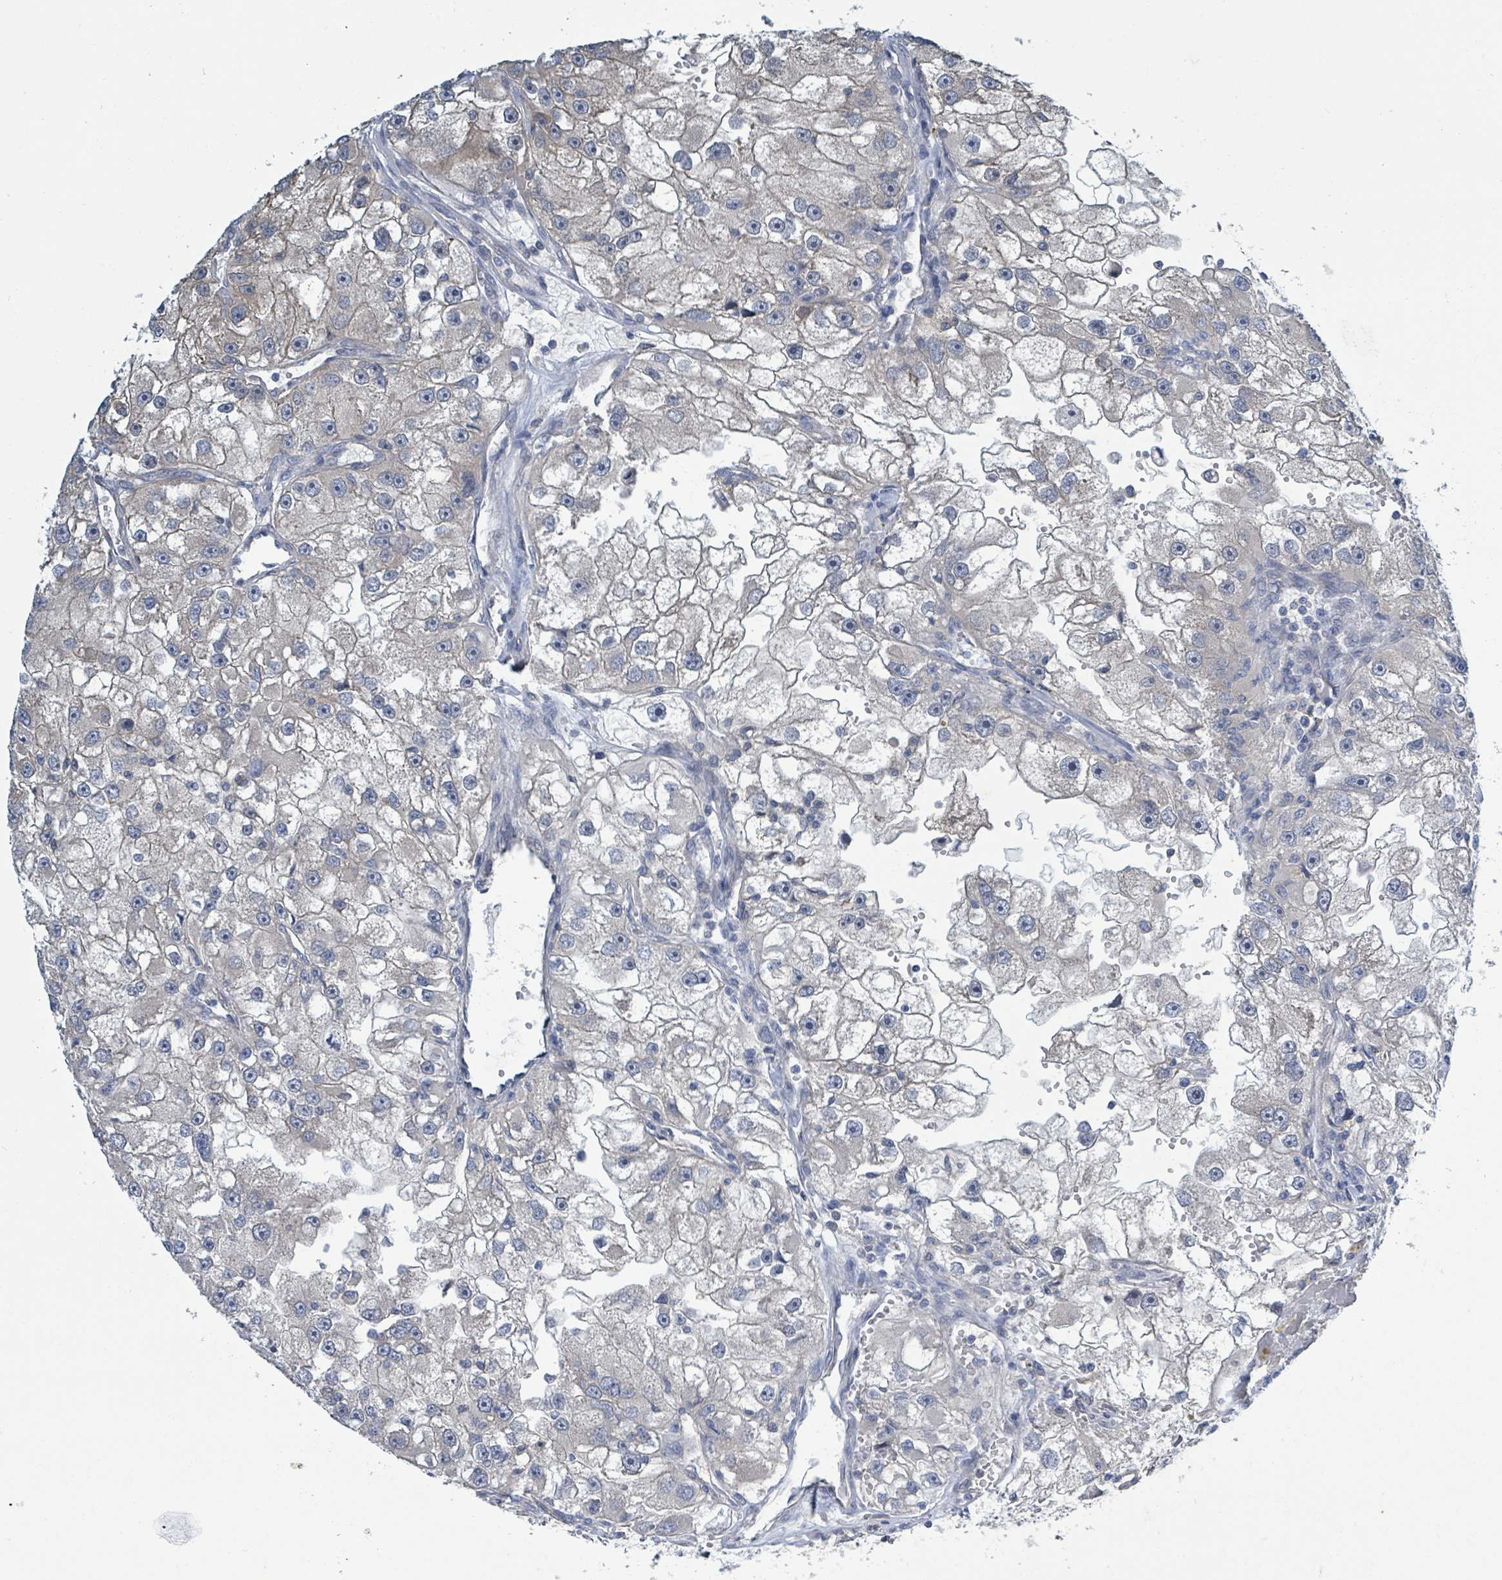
{"staining": {"intensity": "negative", "quantity": "none", "location": "none"}, "tissue": "renal cancer", "cell_type": "Tumor cells", "image_type": "cancer", "snomed": [{"axis": "morphology", "description": "Adenocarcinoma, NOS"}, {"axis": "topography", "description": "Kidney"}], "caption": "This is an IHC image of human adenocarcinoma (renal). There is no positivity in tumor cells.", "gene": "DGKZ", "patient": {"sex": "male", "age": 63}}